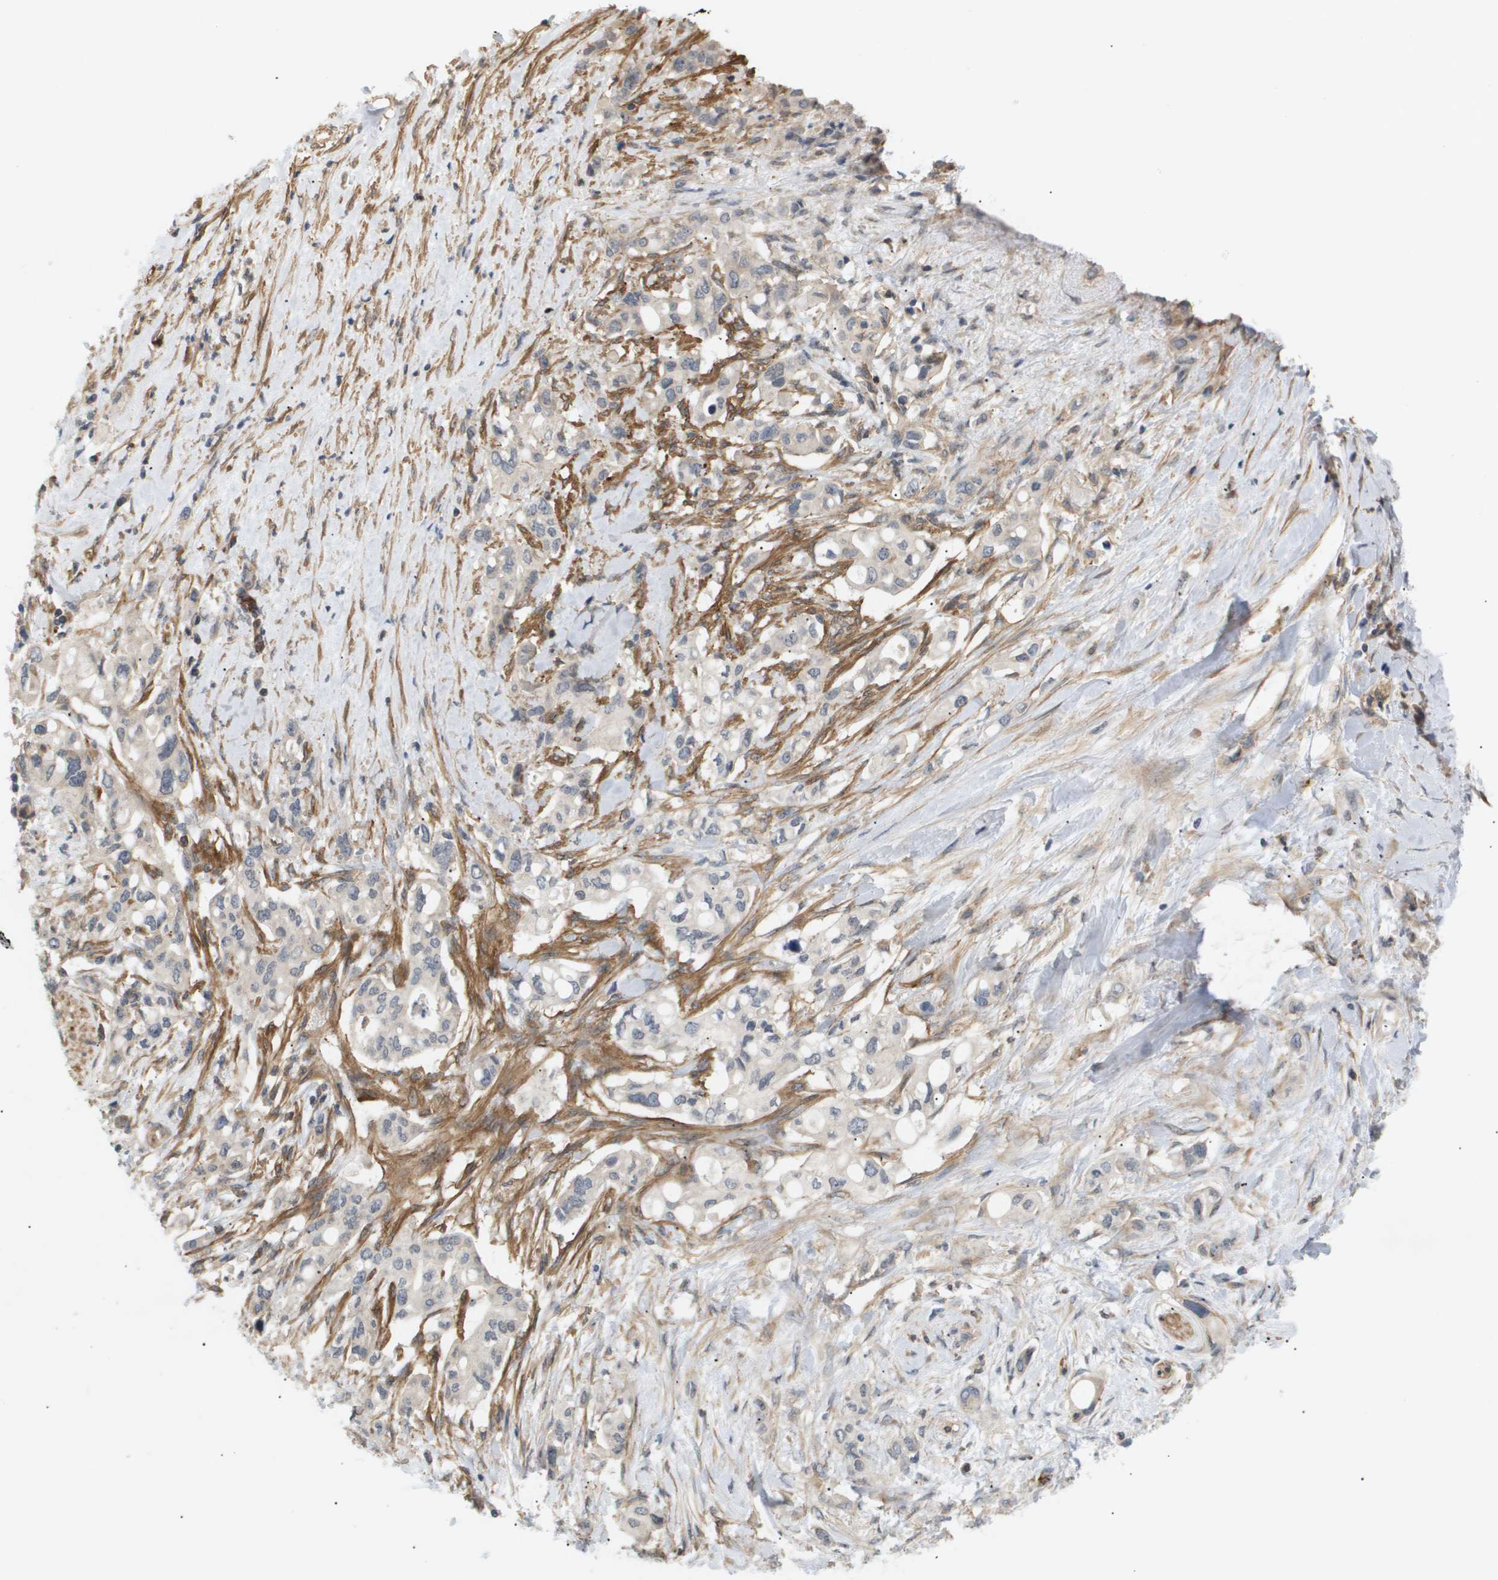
{"staining": {"intensity": "negative", "quantity": "none", "location": "none"}, "tissue": "pancreatic cancer", "cell_type": "Tumor cells", "image_type": "cancer", "snomed": [{"axis": "morphology", "description": "Adenocarcinoma, NOS"}, {"axis": "topography", "description": "Pancreas"}], "caption": "This is an IHC micrograph of adenocarcinoma (pancreatic). There is no staining in tumor cells.", "gene": "CORO2B", "patient": {"sex": "female", "age": 56}}